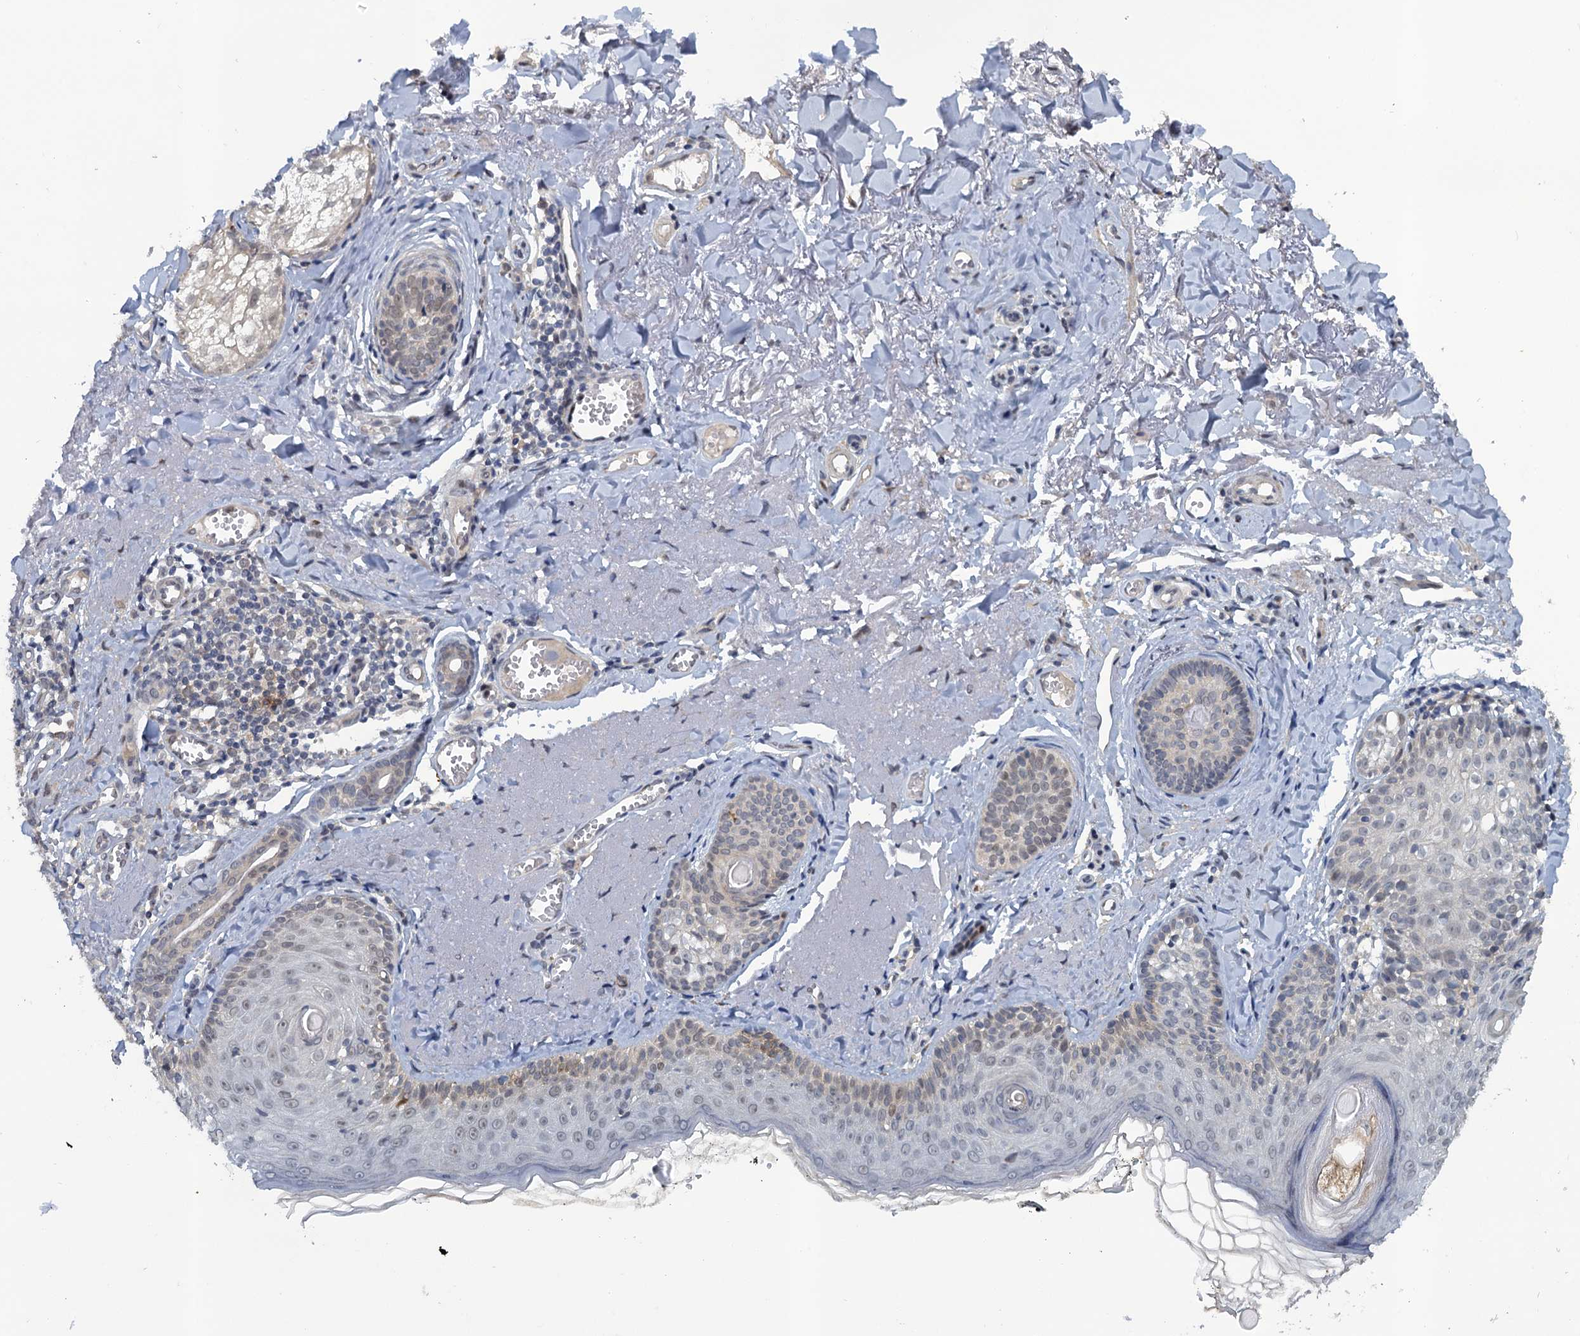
{"staining": {"intensity": "negative", "quantity": "none", "location": "none"}, "tissue": "skin cancer", "cell_type": "Tumor cells", "image_type": "cancer", "snomed": [{"axis": "morphology", "description": "Basal cell carcinoma"}, {"axis": "topography", "description": "Skin"}], "caption": "Human skin basal cell carcinoma stained for a protein using immunohistochemistry shows no staining in tumor cells.", "gene": "MRFAP1", "patient": {"sex": "female", "age": 74}}